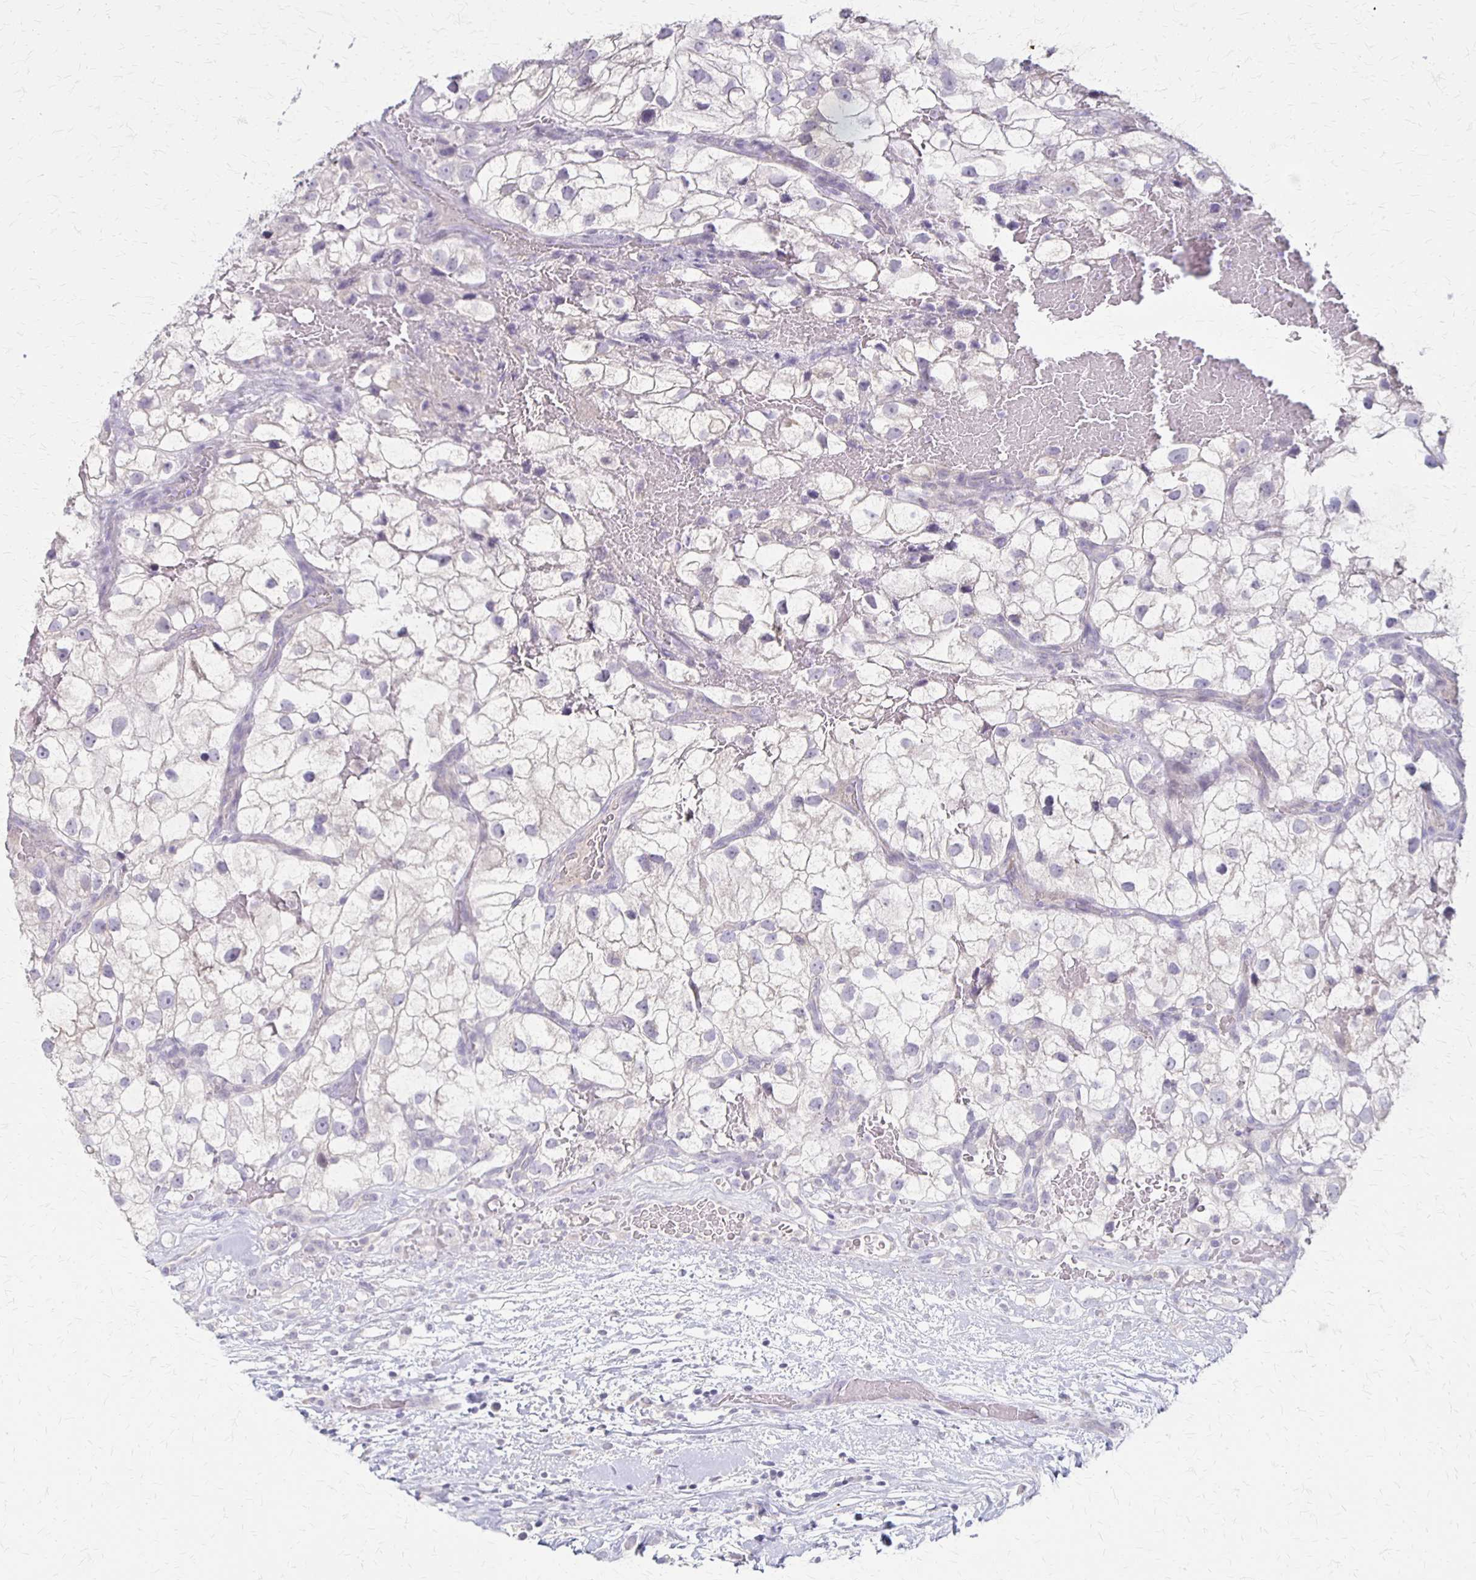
{"staining": {"intensity": "negative", "quantity": "none", "location": "none"}, "tissue": "renal cancer", "cell_type": "Tumor cells", "image_type": "cancer", "snomed": [{"axis": "morphology", "description": "Adenocarcinoma, NOS"}, {"axis": "topography", "description": "Kidney"}], "caption": "An immunohistochemistry (IHC) micrograph of adenocarcinoma (renal) is shown. There is no staining in tumor cells of adenocarcinoma (renal).", "gene": "SLC35E2B", "patient": {"sex": "male", "age": 59}}